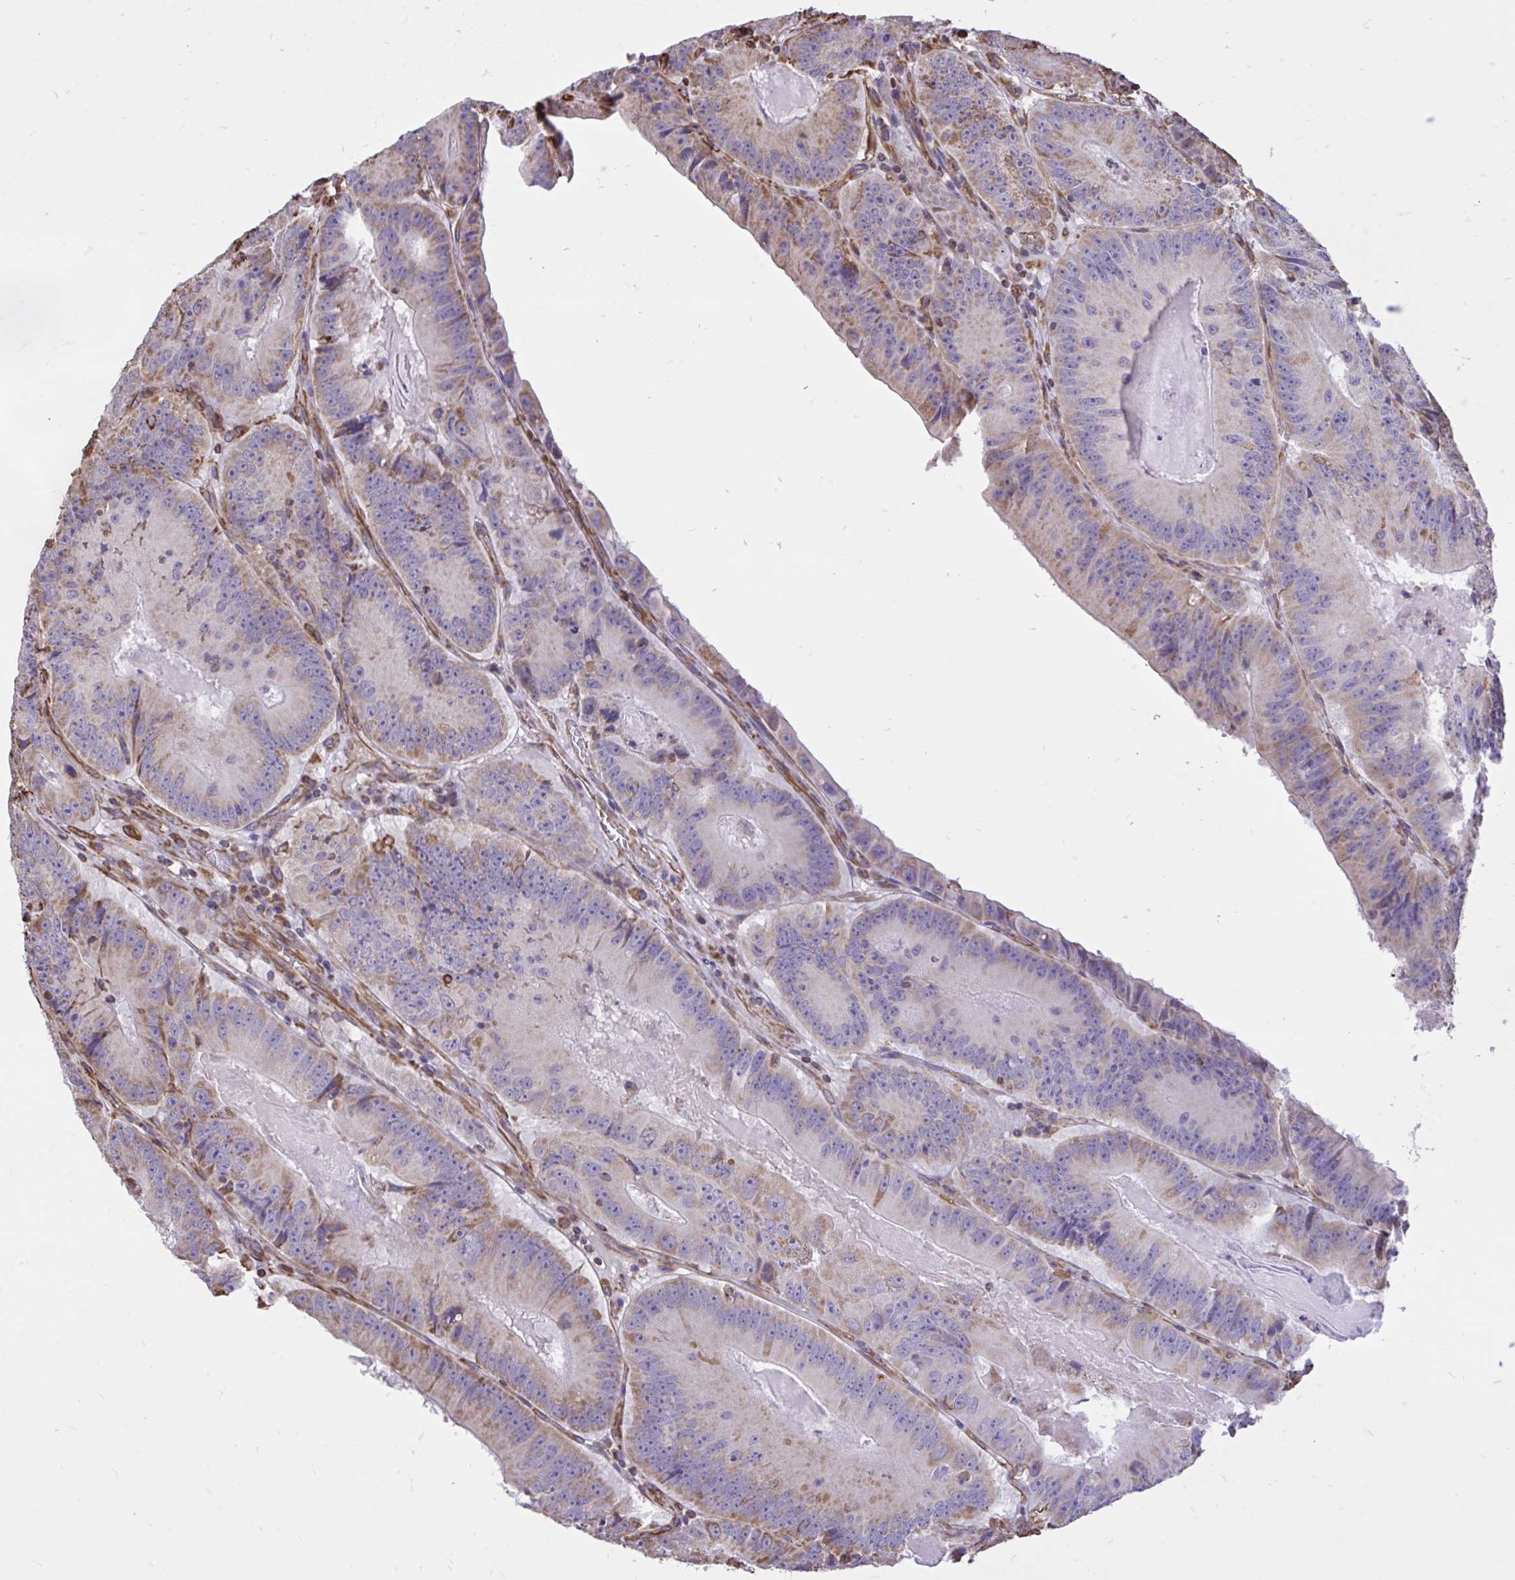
{"staining": {"intensity": "moderate", "quantity": "25%-75%", "location": "cytoplasmic/membranous"}, "tissue": "colorectal cancer", "cell_type": "Tumor cells", "image_type": "cancer", "snomed": [{"axis": "morphology", "description": "Adenocarcinoma, NOS"}, {"axis": "topography", "description": "Colon"}], "caption": "Protein expression analysis of human adenocarcinoma (colorectal) reveals moderate cytoplasmic/membranous staining in approximately 25%-75% of tumor cells.", "gene": "RNF103", "patient": {"sex": "female", "age": 86}}